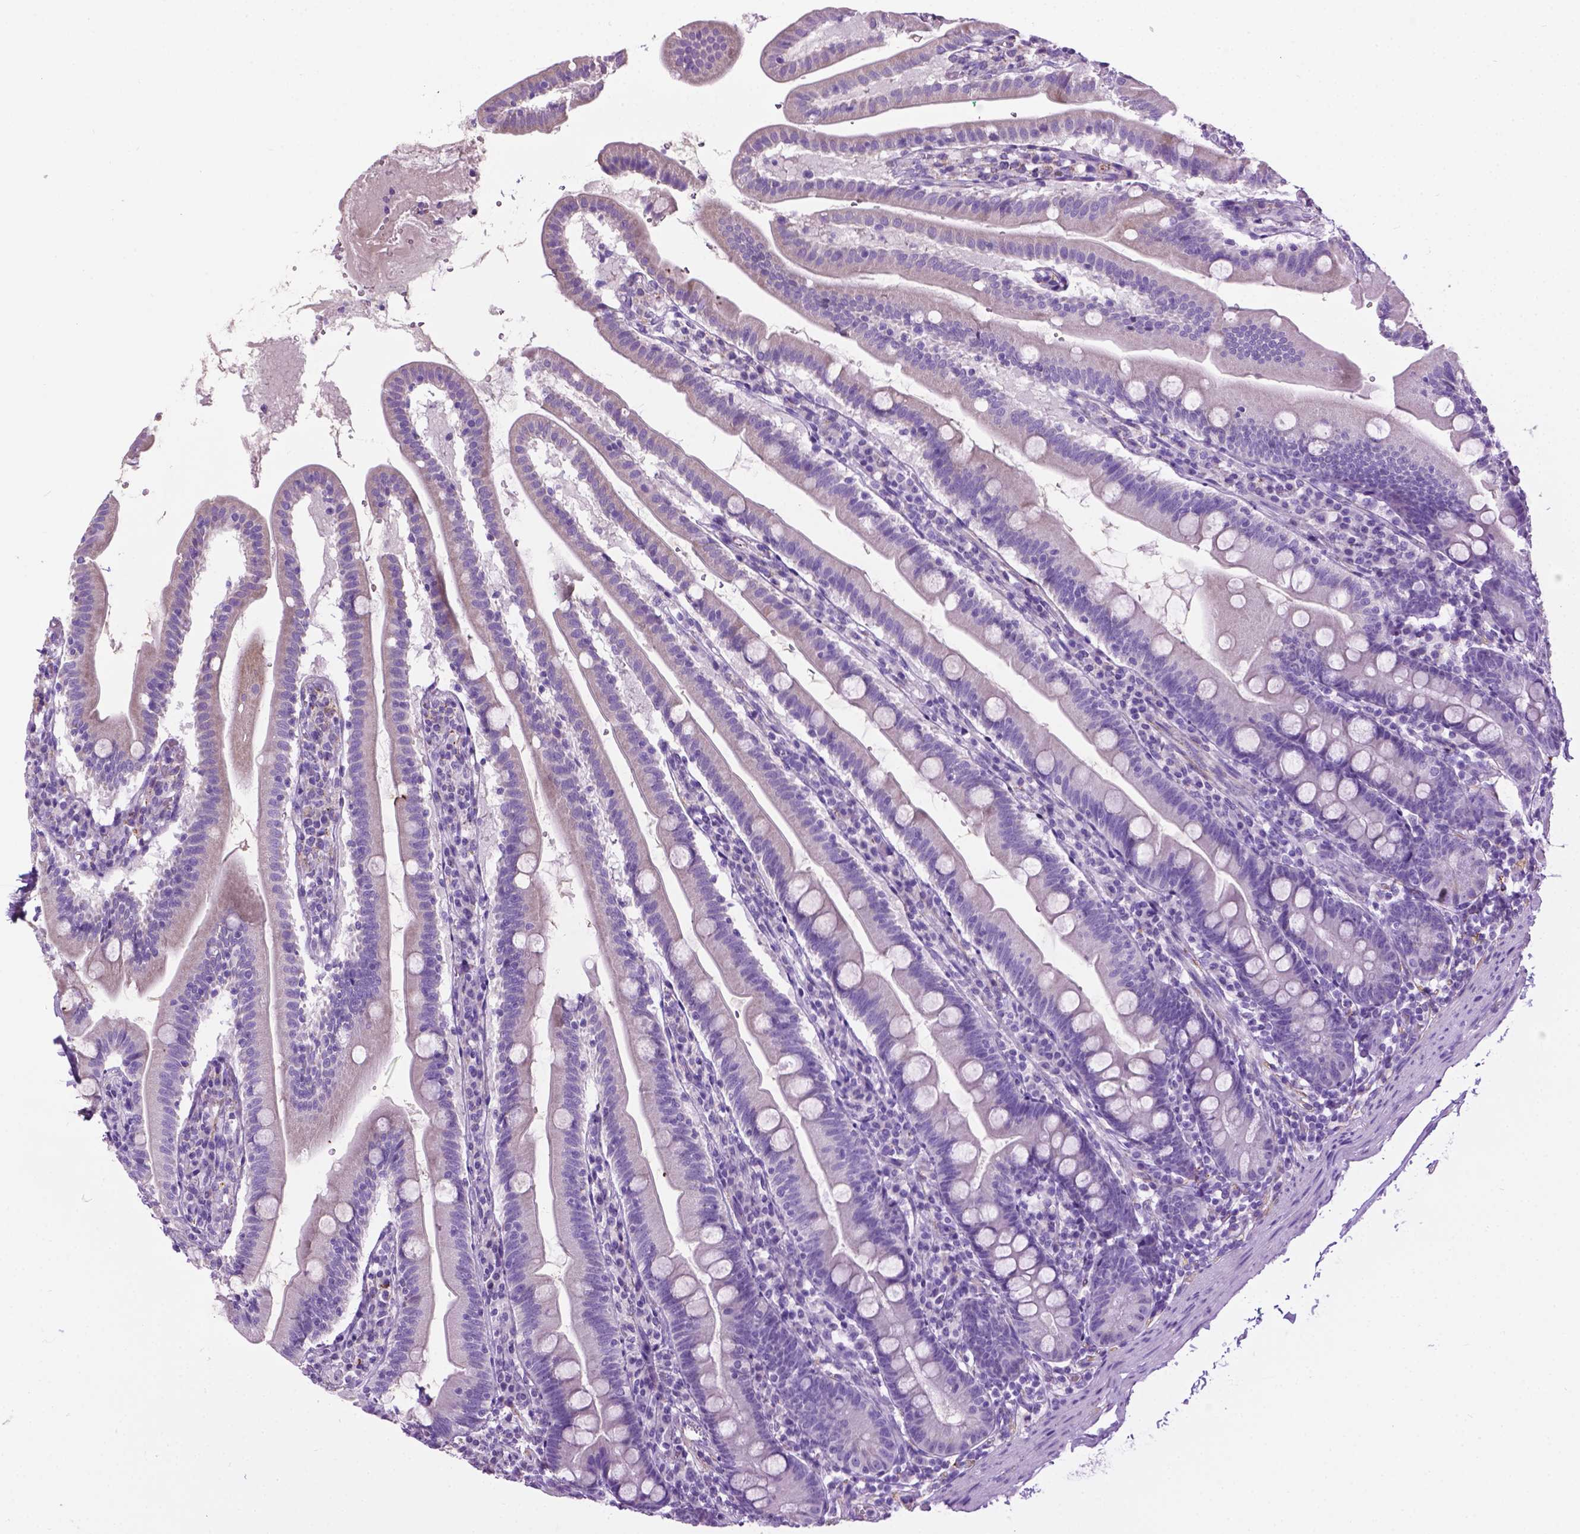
{"staining": {"intensity": "negative", "quantity": "none", "location": "none"}, "tissue": "duodenum", "cell_type": "Glandular cells", "image_type": "normal", "snomed": [{"axis": "morphology", "description": "Normal tissue, NOS"}, {"axis": "topography", "description": "Duodenum"}], "caption": "Immunohistochemistry of normal duodenum exhibits no staining in glandular cells. Nuclei are stained in blue.", "gene": "TMEM132E", "patient": {"sex": "female", "age": 67}}